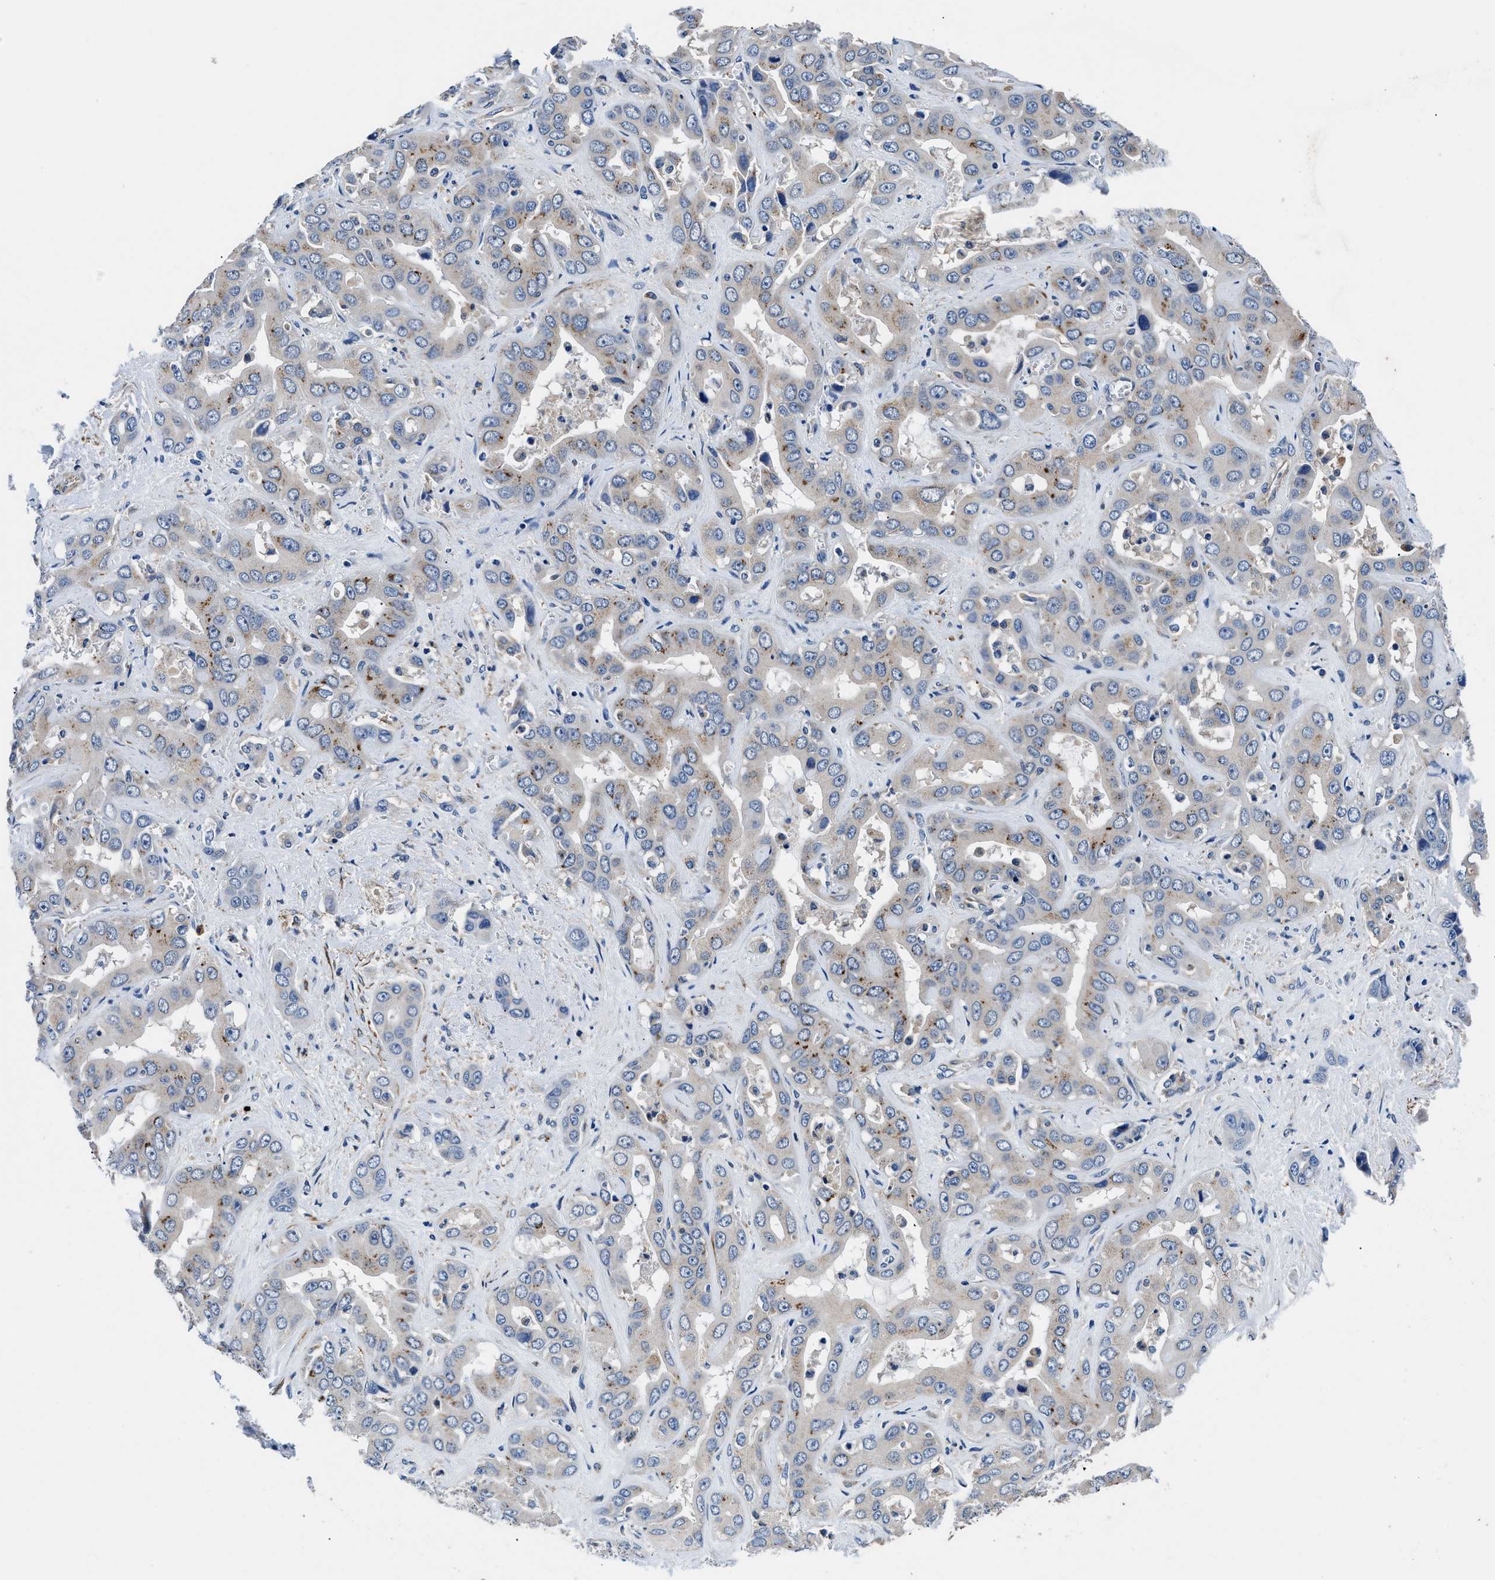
{"staining": {"intensity": "weak", "quantity": "<25%", "location": "cytoplasmic/membranous"}, "tissue": "liver cancer", "cell_type": "Tumor cells", "image_type": "cancer", "snomed": [{"axis": "morphology", "description": "Cholangiocarcinoma"}, {"axis": "topography", "description": "Liver"}], "caption": "There is no significant positivity in tumor cells of liver cholangiocarcinoma.", "gene": "NEU1", "patient": {"sex": "female", "age": 52}}